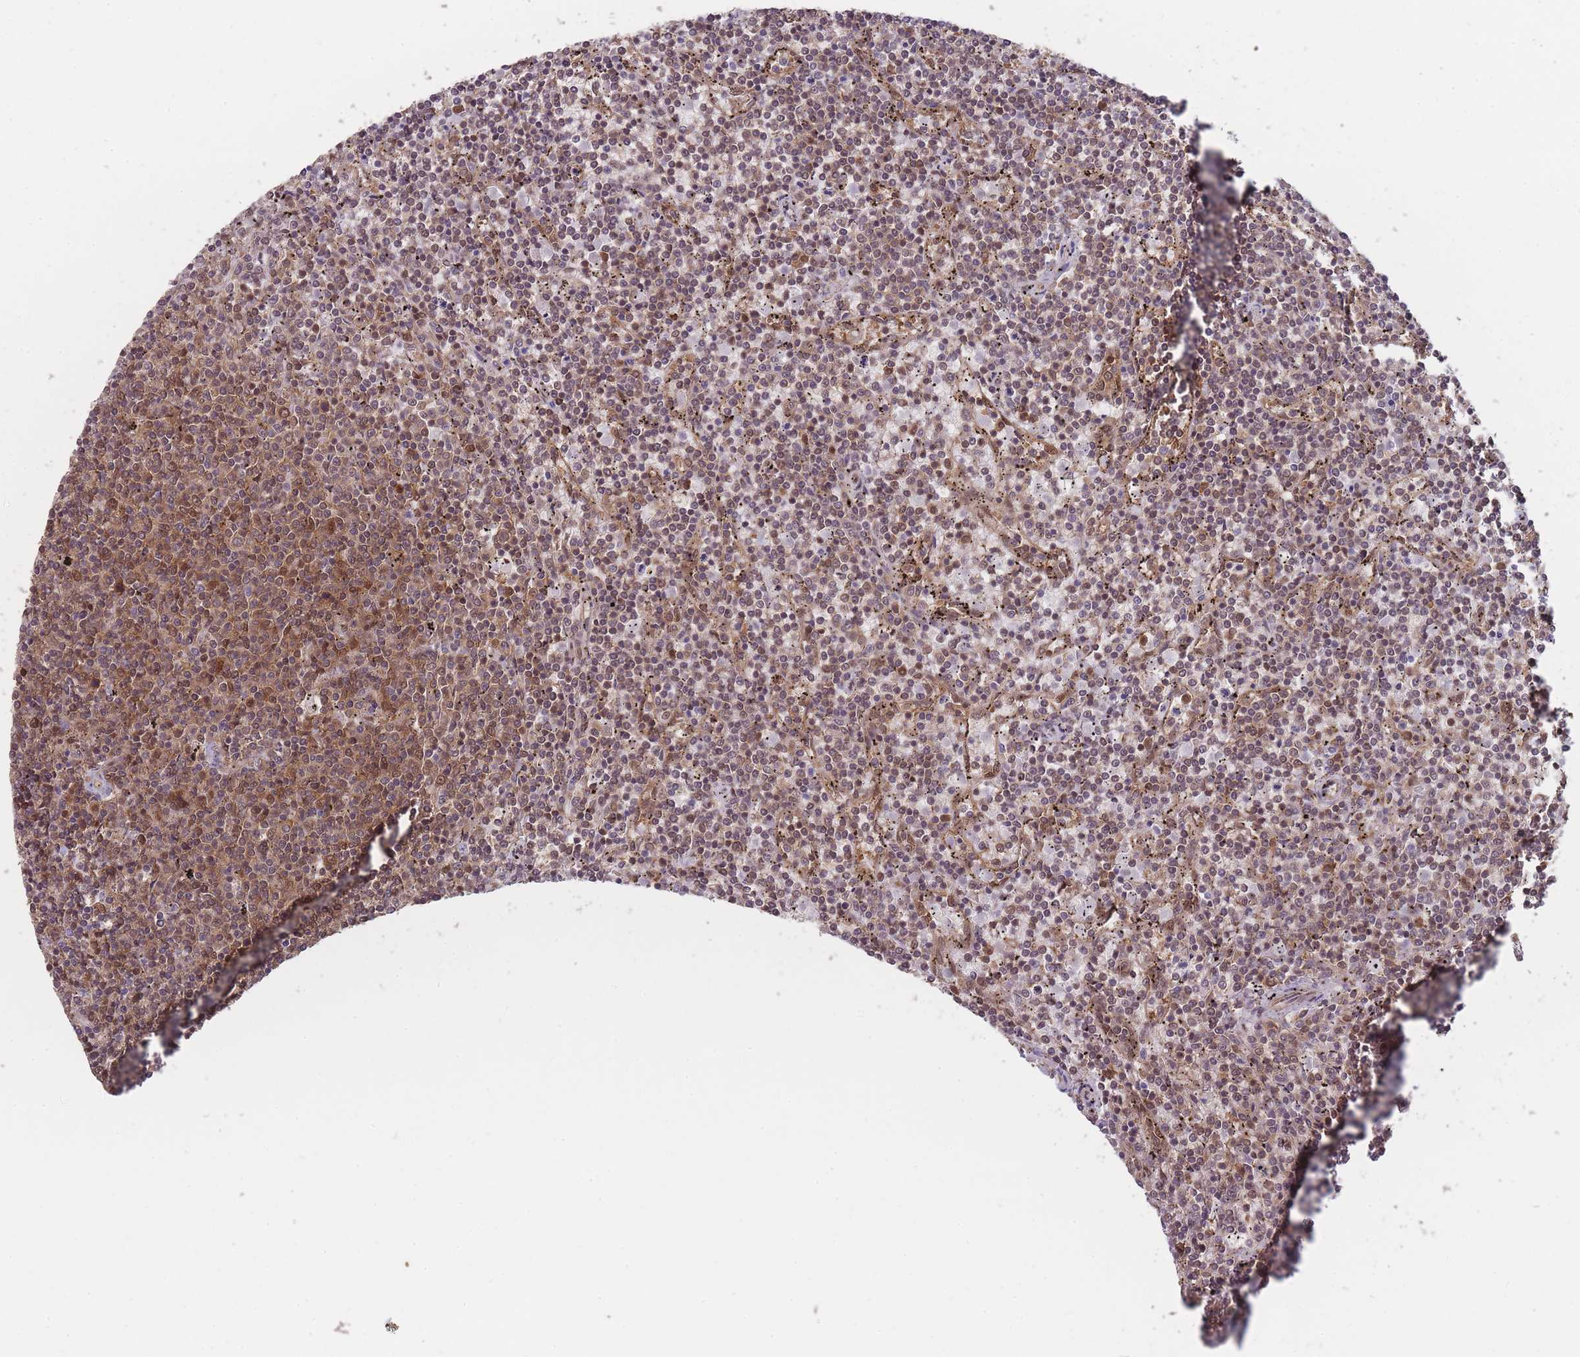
{"staining": {"intensity": "weak", "quantity": "25%-75%", "location": "cytoplasmic/membranous,nuclear"}, "tissue": "lymphoma", "cell_type": "Tumor cells", "image_type": "cancer", "snomed": [{"axis": "morphology", "description": "Malignant lymphoma, non-Hodgkin's type, Low grade"}, {"axis": "topography", "description": "Spleen"}], "caption": "Protein staining of lymphoma tissue demonstrates weak cytoplasmic/membranous and nuclear positivity in approximately 25%-75% of tumor cells. (brown staining indicates protein expression, while blue staining denotes nuclei).", "gene": "PPP6R3", "patient": {"sex": "female", "age": 50}}